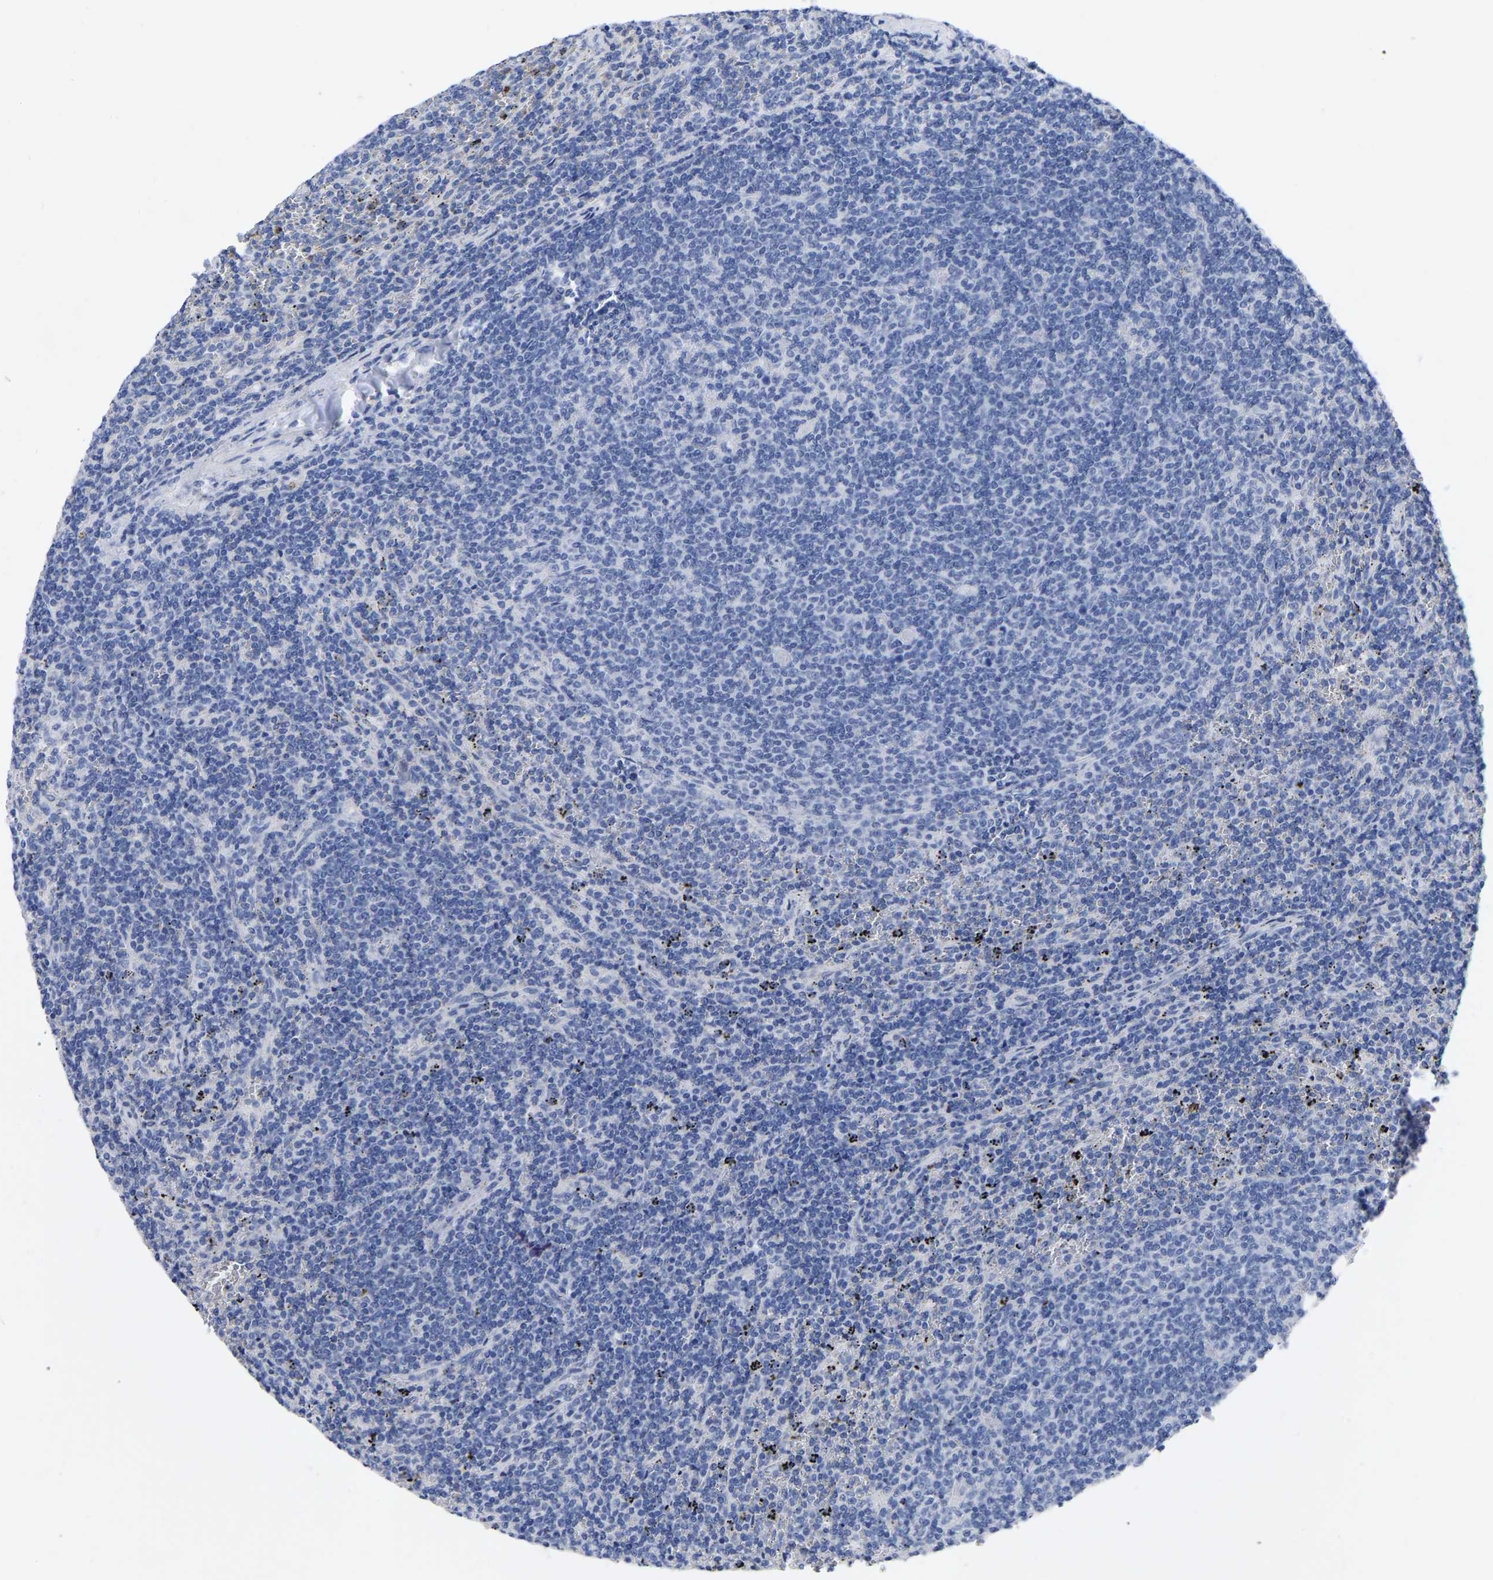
{"staining": {"intensity": "negative", "quantity": "none", "location": "none"}, "tissue": "lymphoma", "cell_type": "Tumor cells", "image_type": "cancer", "snomed": [{"axis": "morphology", "description": "Malignant lymphoma, non-Hodgkin's type, Low grade"}, {"axis": "topography", "description": "Spleen"}], "caption": "The IHC photomicrograph has no significant staining in tumor cells of low-grade malignant lymphoma, non-Hodgkin's type tissue. The staining was performed using DAB (3,3'-diaminobenzidine) to visualize the protein expression in brown, while the nuclei were stained in blue with hematoxylin (Magnification: 20x).", "gene": "ANXA13", "patient": {"sex": "female", "age": 50}}